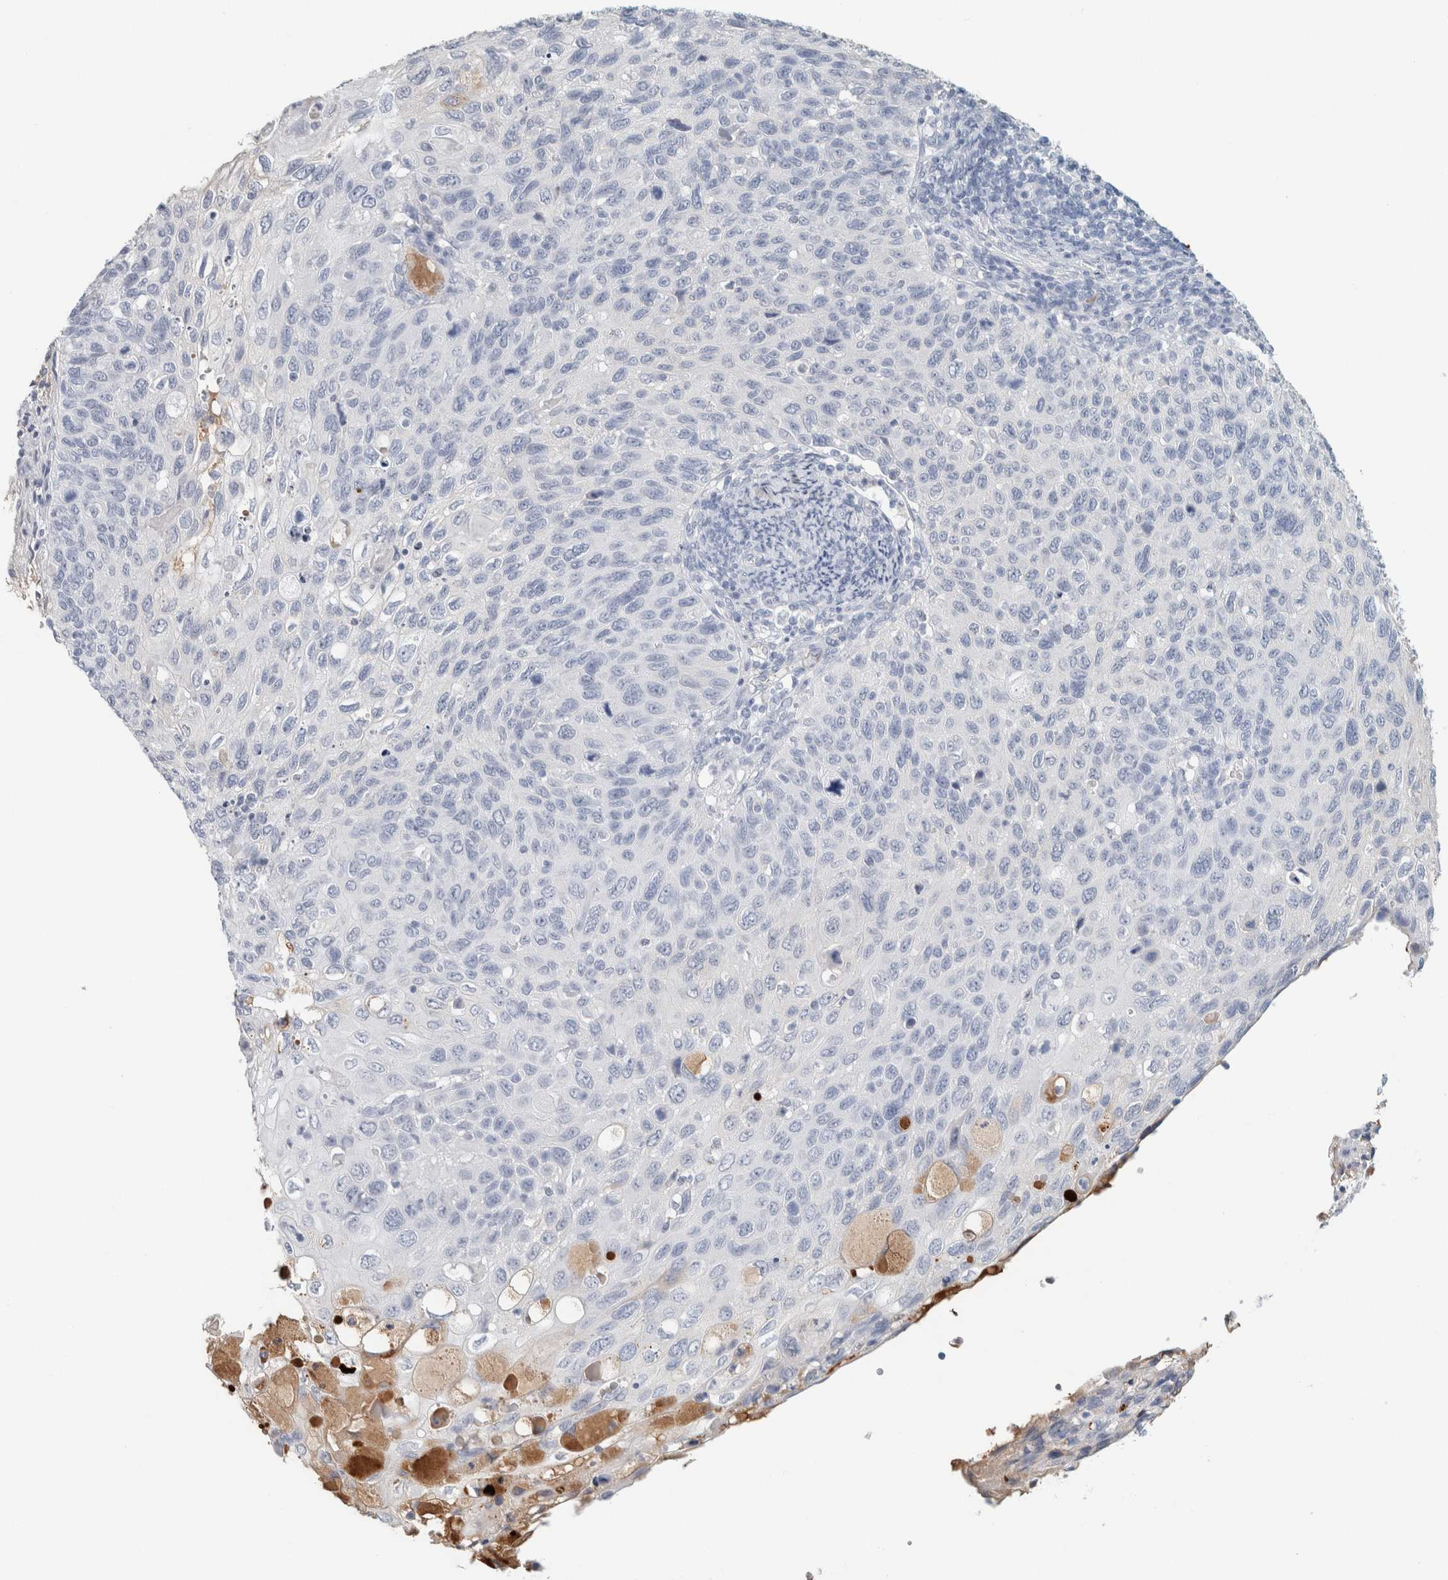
{"staining": {"intensity": "negative", "quantity": "none", "location": "none"}, "tissue": "cervical cancer", "cell_type": "Tumor cells", "image_type": "cancer", "snomed": [{"axis": "morphology", "description": "Squamous cell carcinoma, NOS"}, {"axis": "topography", "description": "Cervix"}], "caption": "Tumor cells show no significant expression in cervical cancer.", "gene": "IL6", "patient": {"sex": "female", "age": 70}}